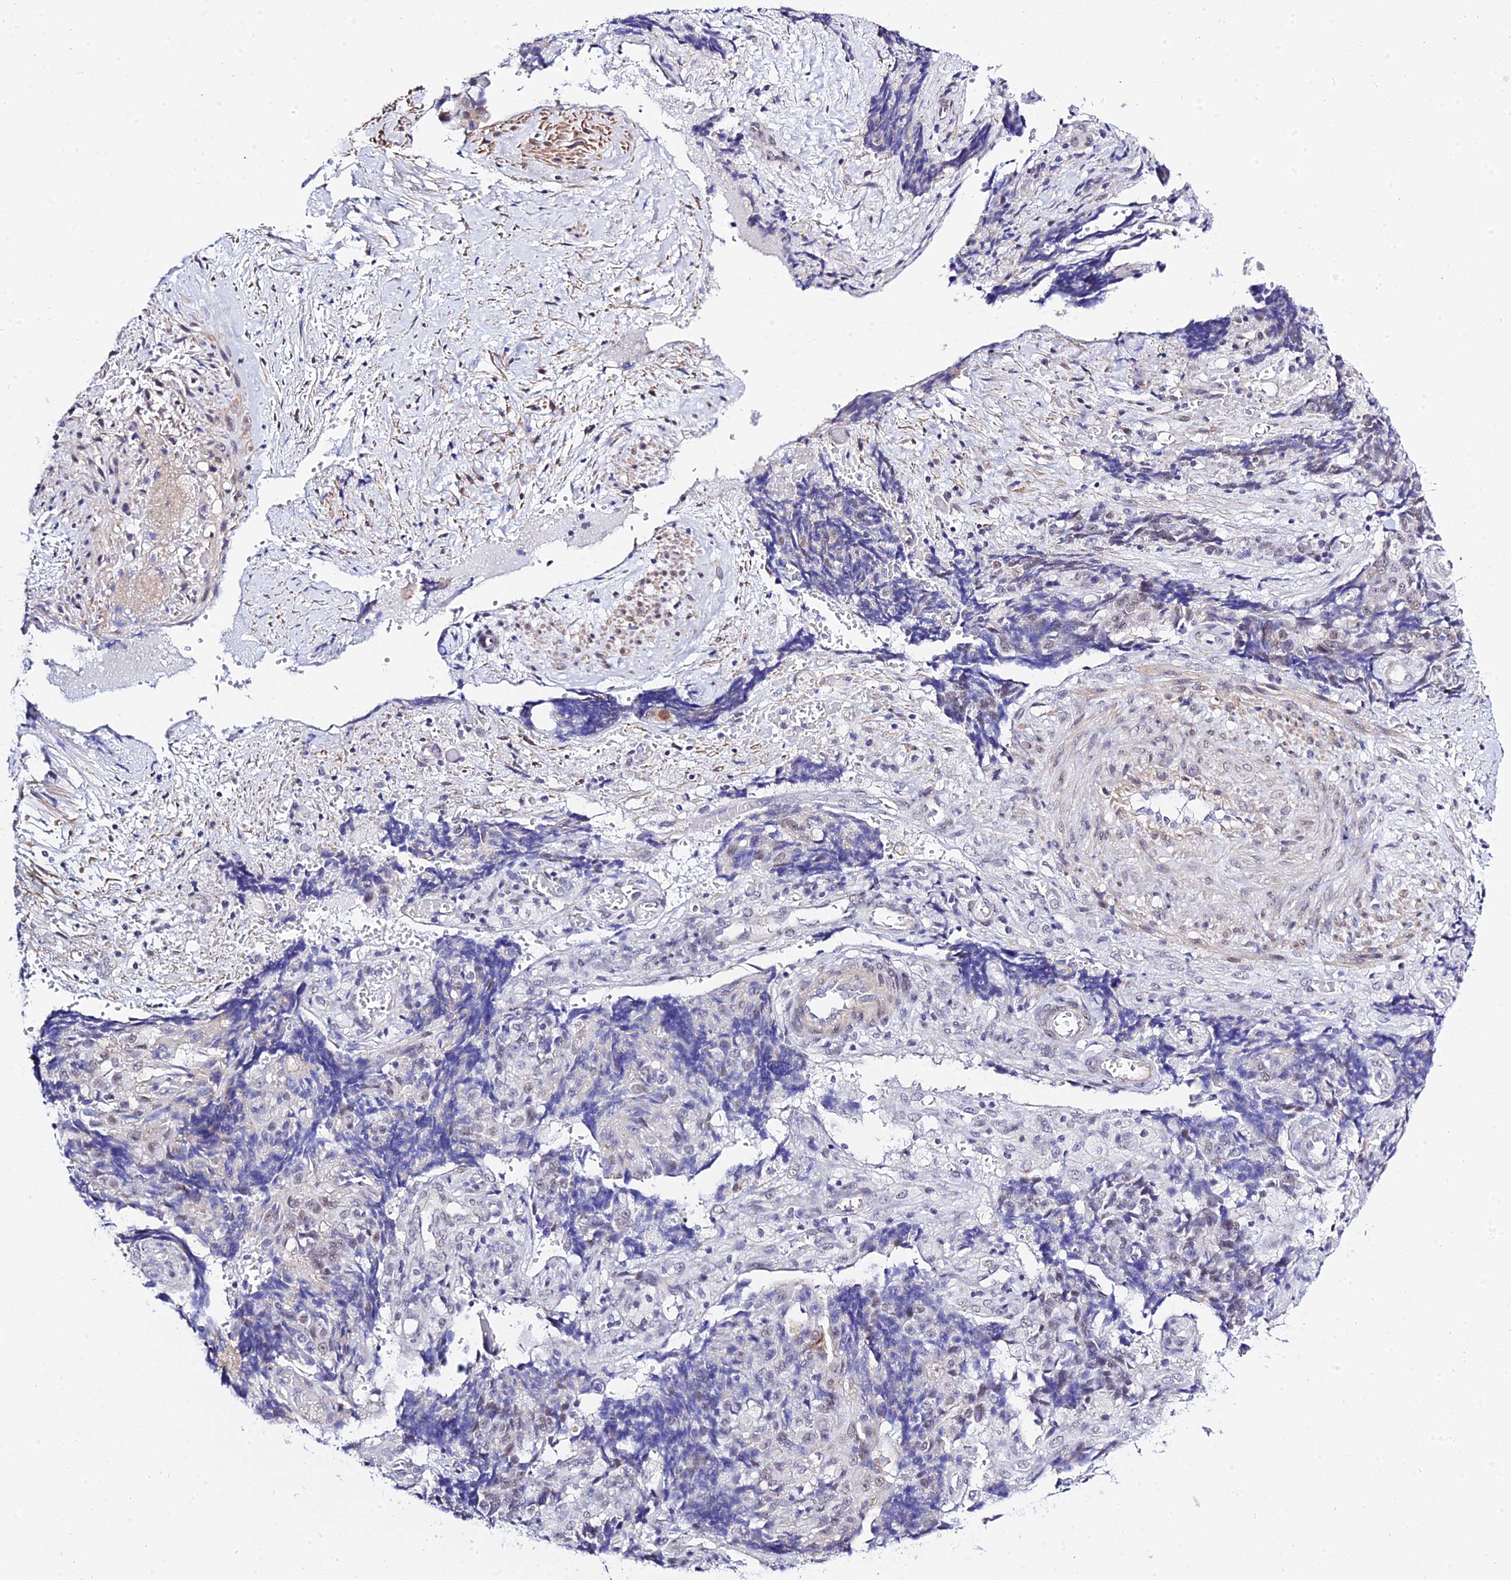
{"staining": {"intensity": "negative", "quantity": "none", "location": "none"}, "tissue": "ovarian cancer", "cell_type": "Tumor cells", "image_type": "cancer", "snomed": [{"axis": "morphology", "description": "Carcinoma, endometroid"}, {"axis": "topography", "description": "Ovary"}], "caption": "Tumor cells are negative for brown protein staining in ovarian cancer.", "gene": "ZNF628", "patient": {"sex": "female", "age": 42}}